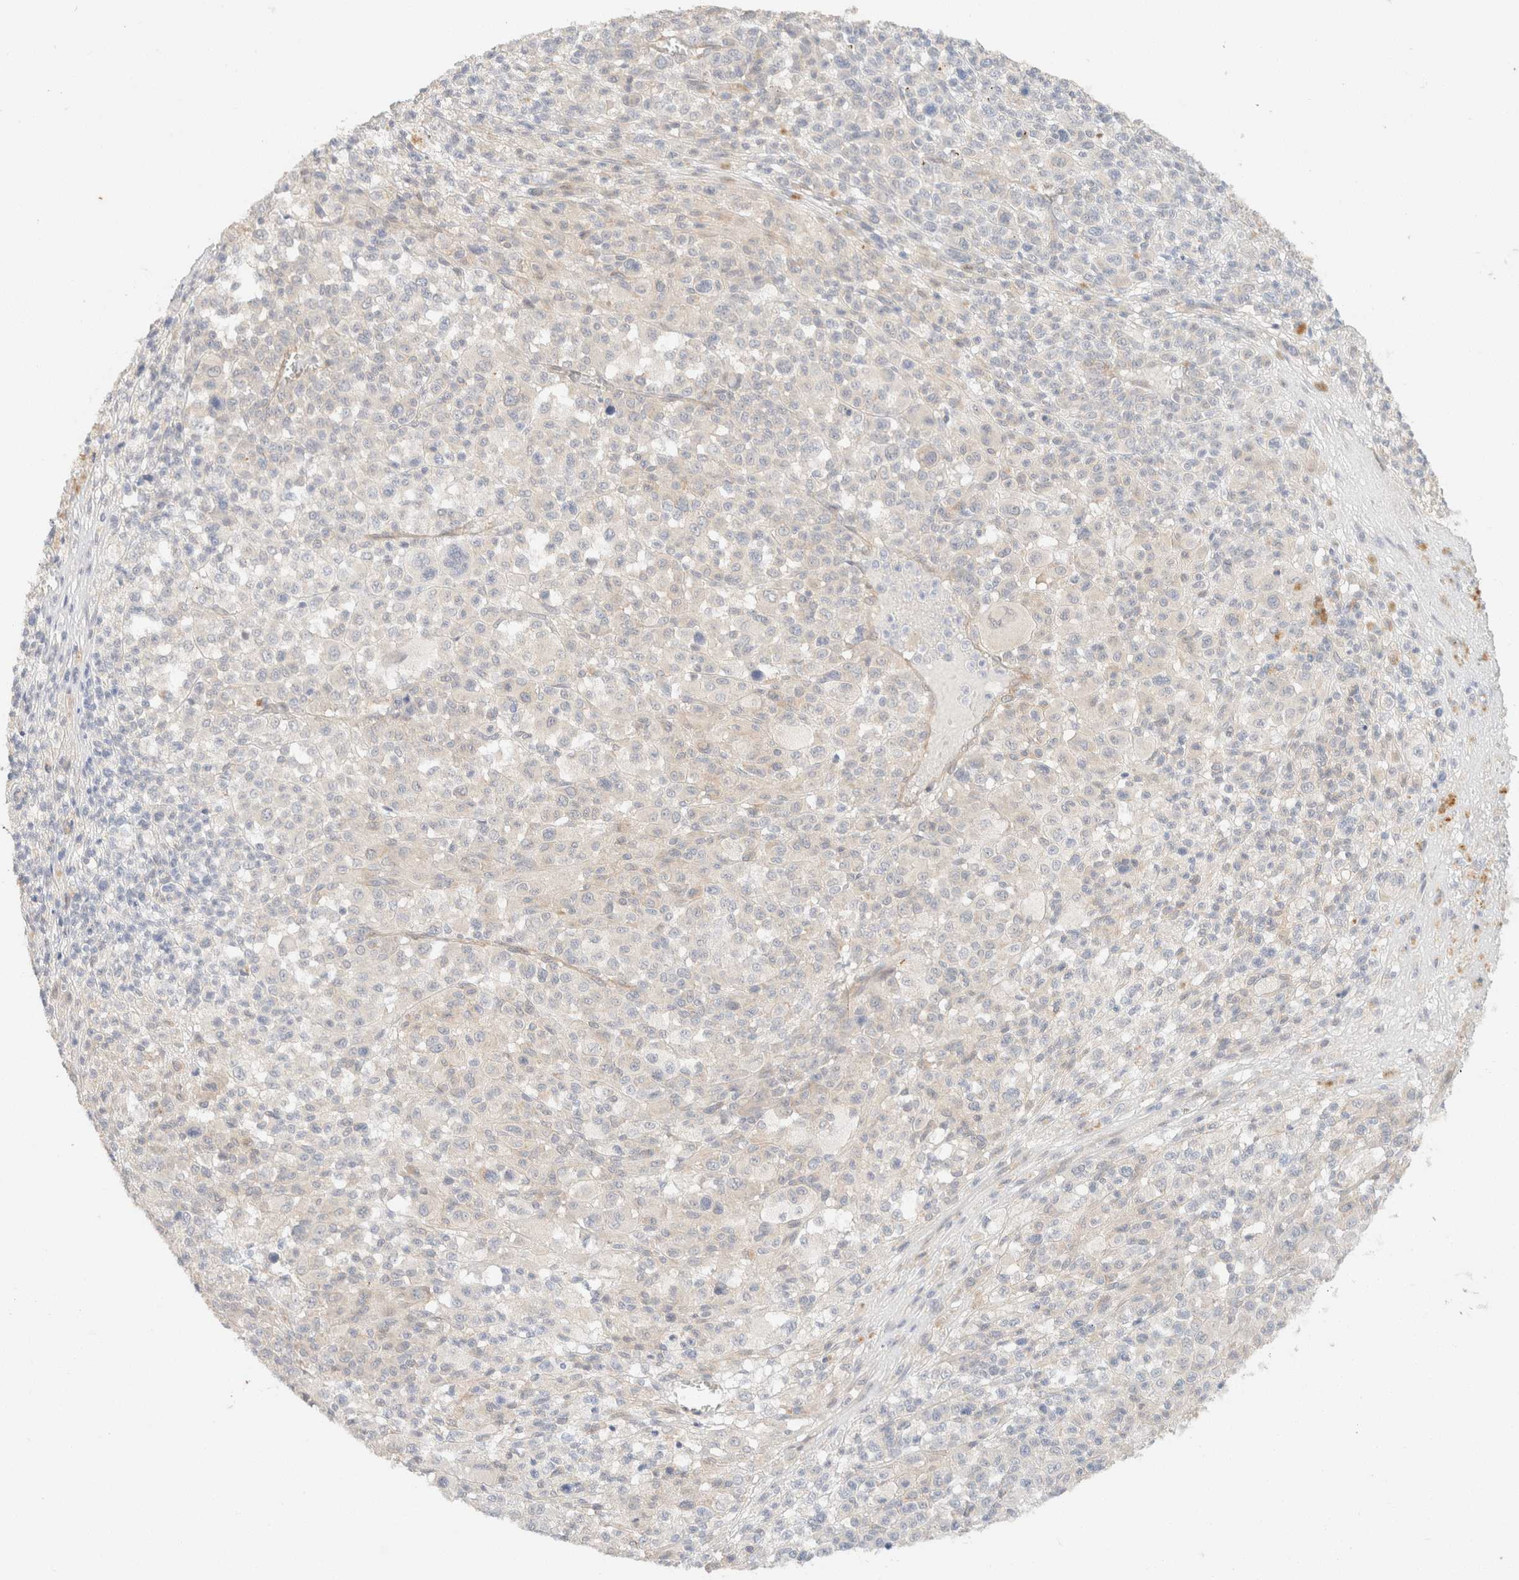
{"staining": {"intensity": "weak", "quantity": "<25%", "location": "cytoplasmic/membranous"}, "tissue": "melanoma", "cell_type": "Tumor cells", "image_type": "cancer", "snomed": [{"axis": "morphology", "description": "Malignant melanoma, Metastatic site"}, {"axis": "topography", "description": "Skin"}], "caption": "DAB immunohistochemical staining of melanoma exhibits no significant positivity in tumor cells.", "gene": "CSNK1E", "patient": {"sex": "female", "age": 74}}